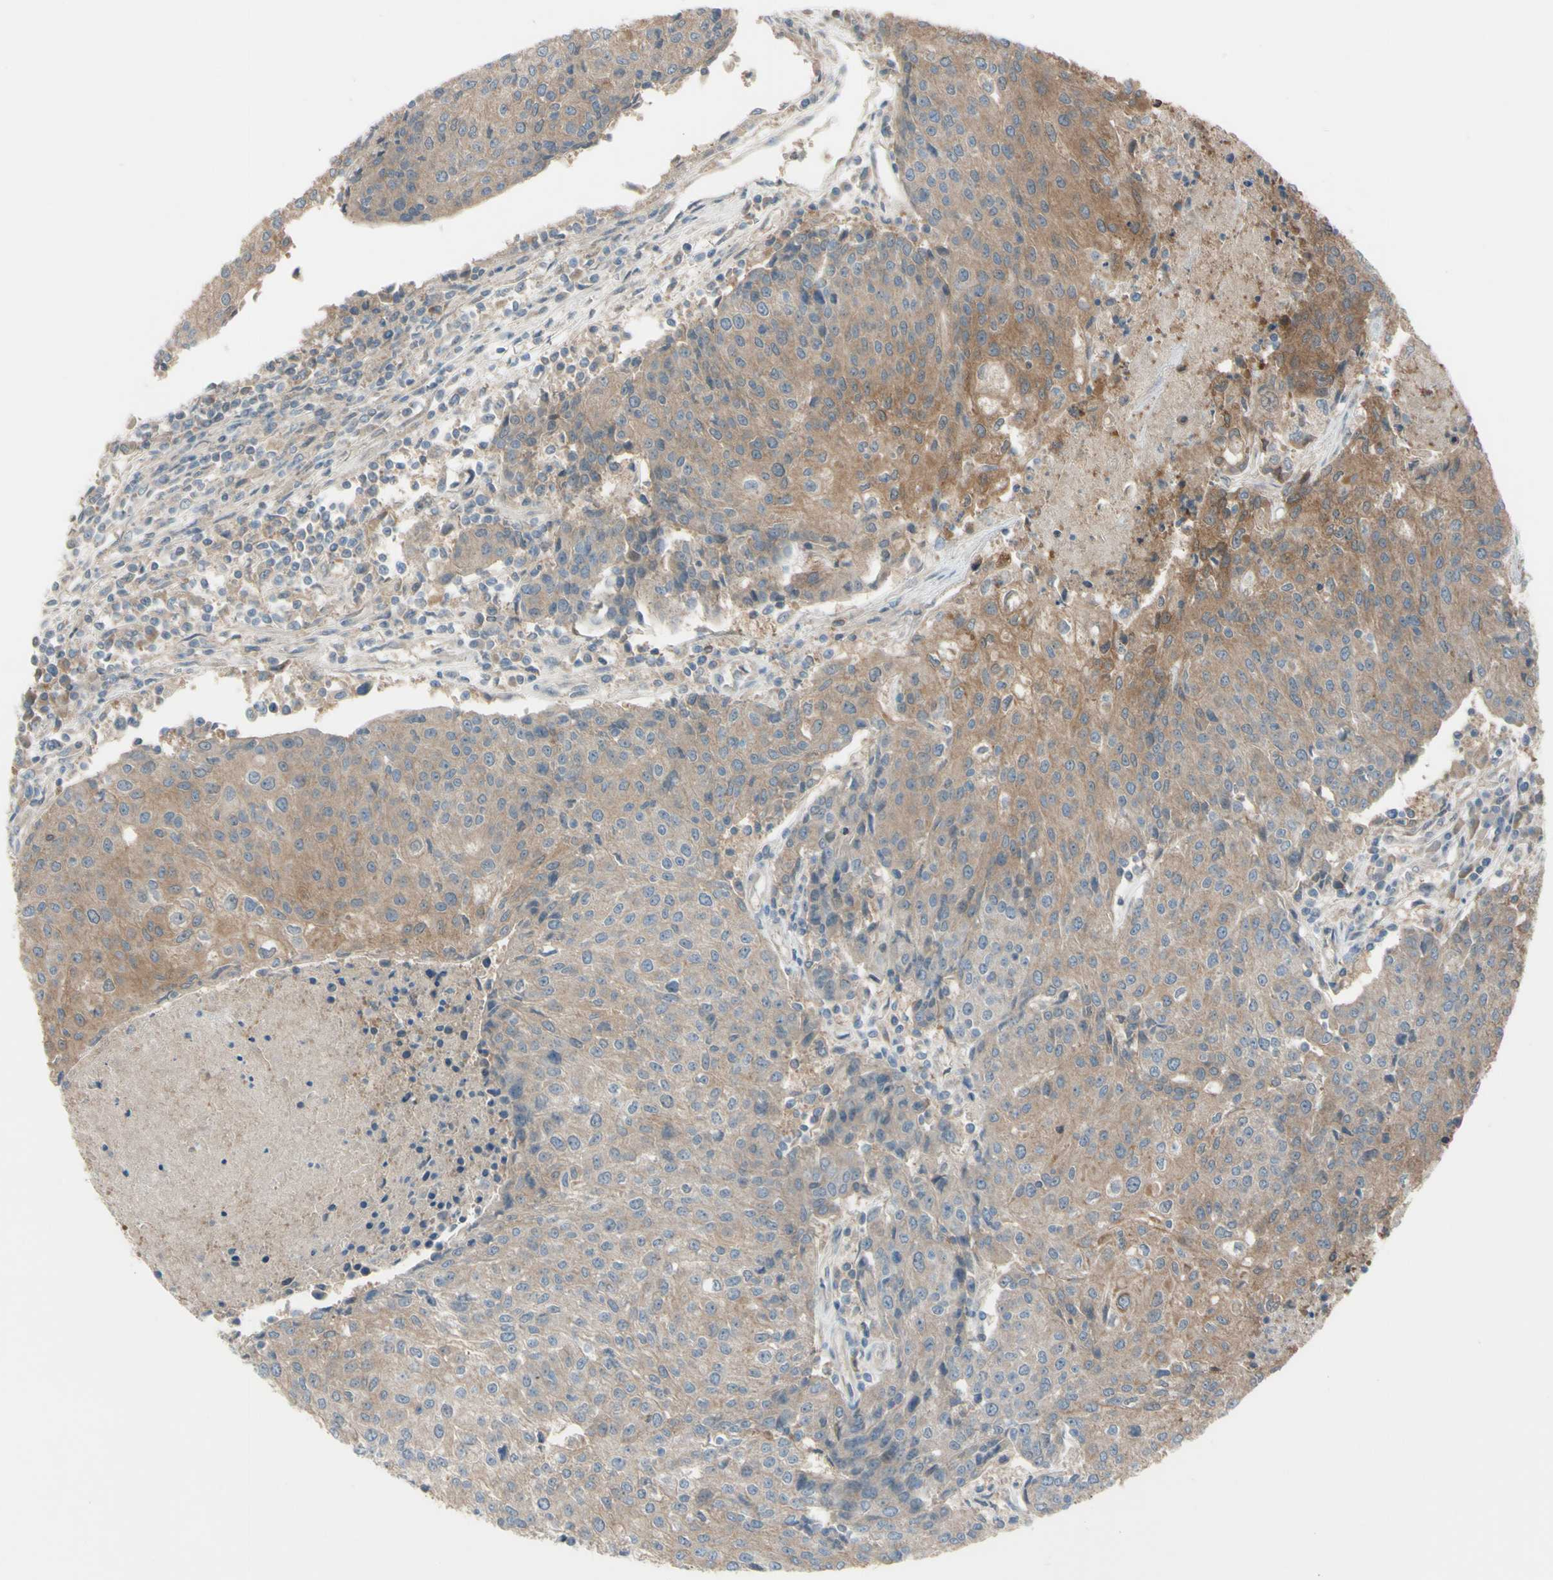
{"staining": {"intensity": "moderate", "quantity": ">75%", "location": "cytoplasmic/membranous"}, "tissue": "urothelial cancer", "cell_type": "Tumor cells", "image_type": "cancer", "snomed": [{"axis": "morphology", "description": "Urothelial carcinoma, High grade"}, {"axis": "topography", "description": "Urinary bladder"}], "caption": "This image reveals immunohistochemistry (IHC) staining of high-grade urothelial carcinoma, with medium moderate cytoplasmic/membranous expression in approximately >75% of tumor cells.", "gene": "AFP", "patient": {"sex": "female", "age": 85}}